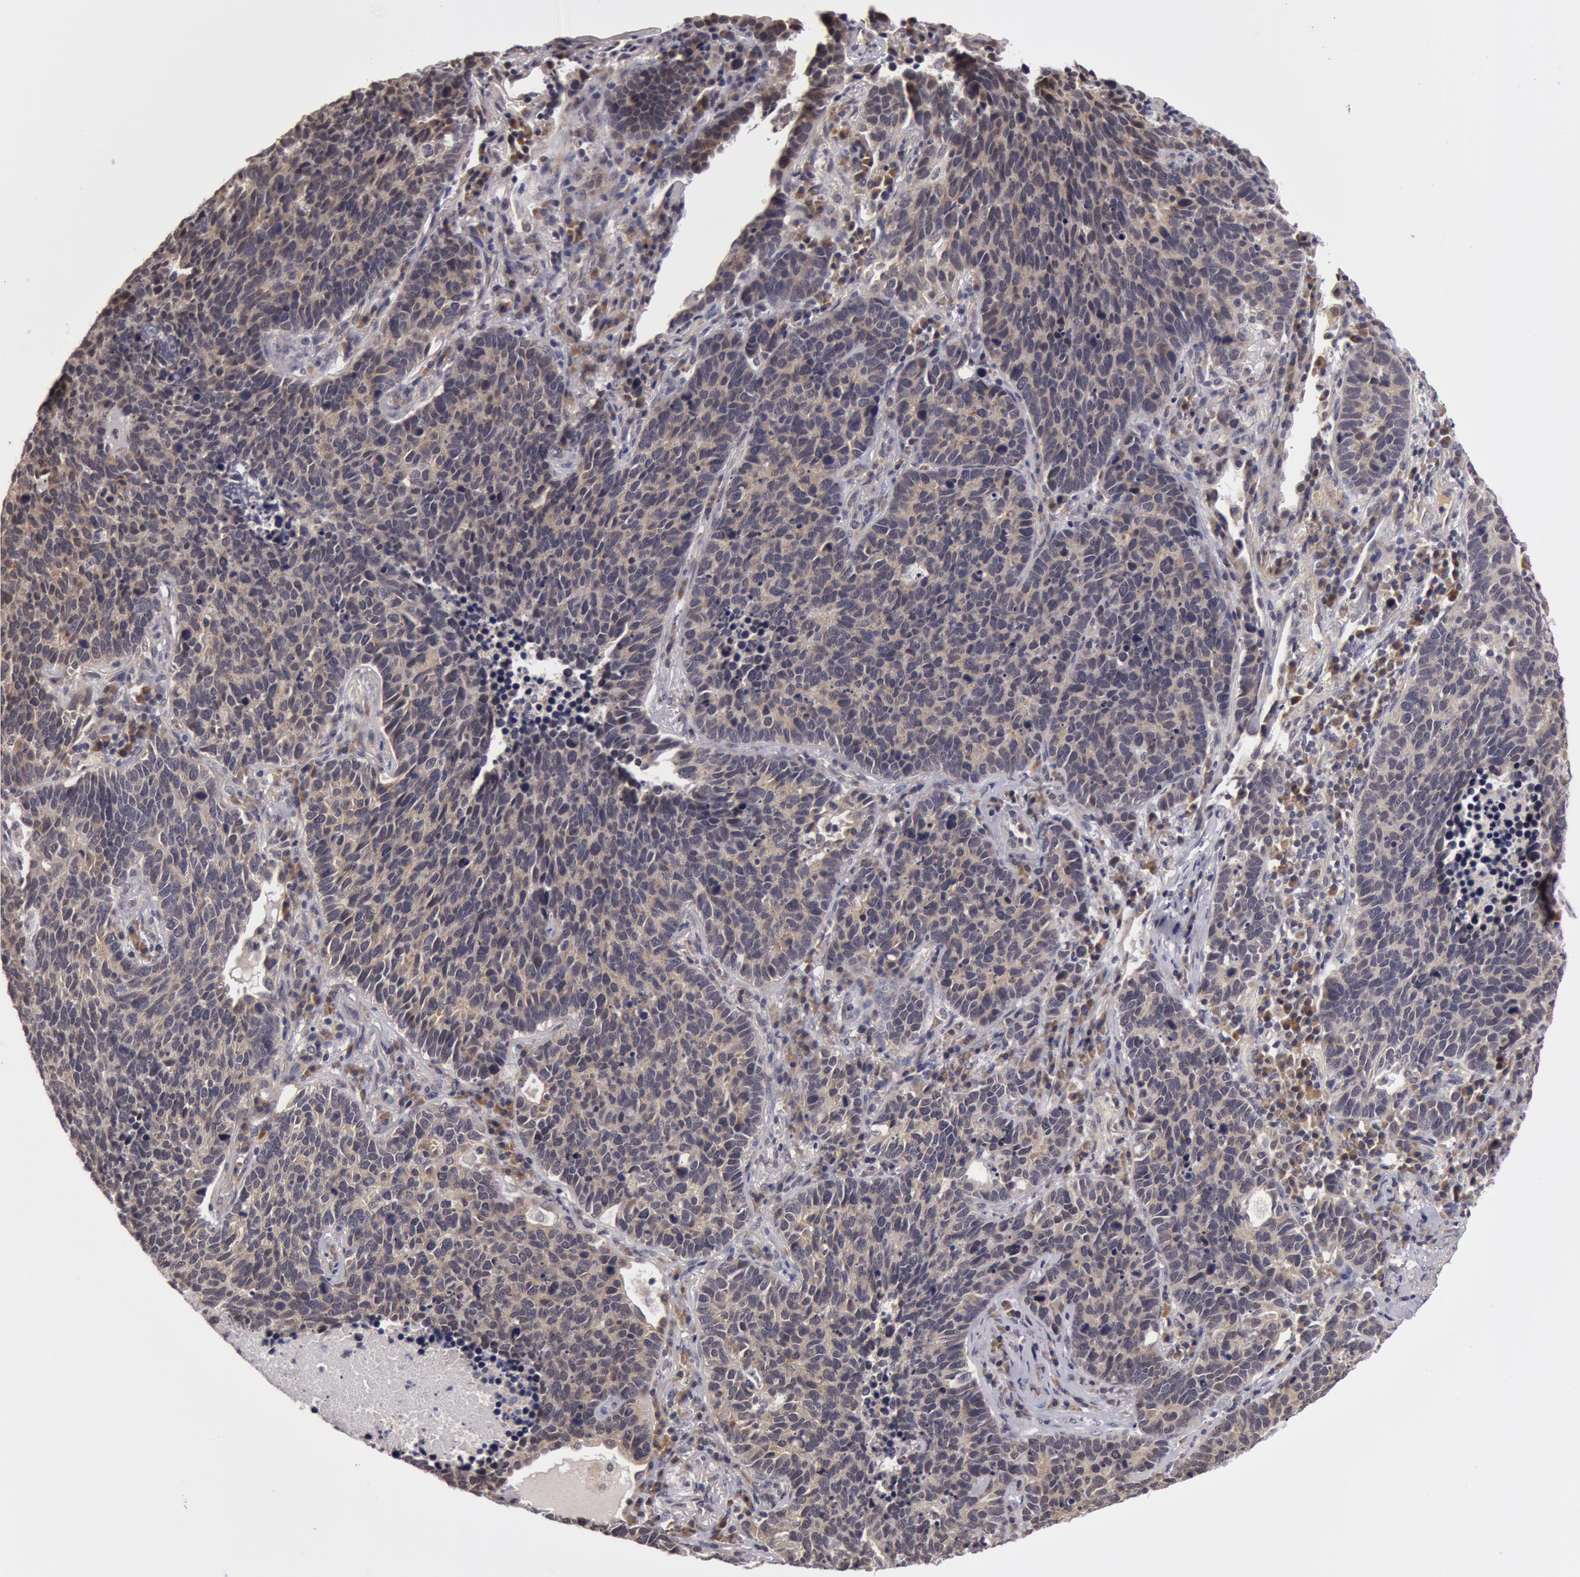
{"staining": {"intensity": "weak", "quantity": "25%-75%", "location": "cytoplasmic/membranous"}, "tissue": "lung cancer", "cell_type": "Tumor cells", "image_type": "cancer", "snomed": [{"axis": "morphology", "description": "Neoplasm, malignant, NOS"}, {"axis": "topography", "description": "Lung"}], "caption": "Protein expression analysis of lung cancer (malignant neoplasm) demonstrates weak cytoplasmic/membranous positivity in about 25%-75% of tumor cells.", "gene": "SYTL4", "patient": {"sex": "female", "age": 75}}